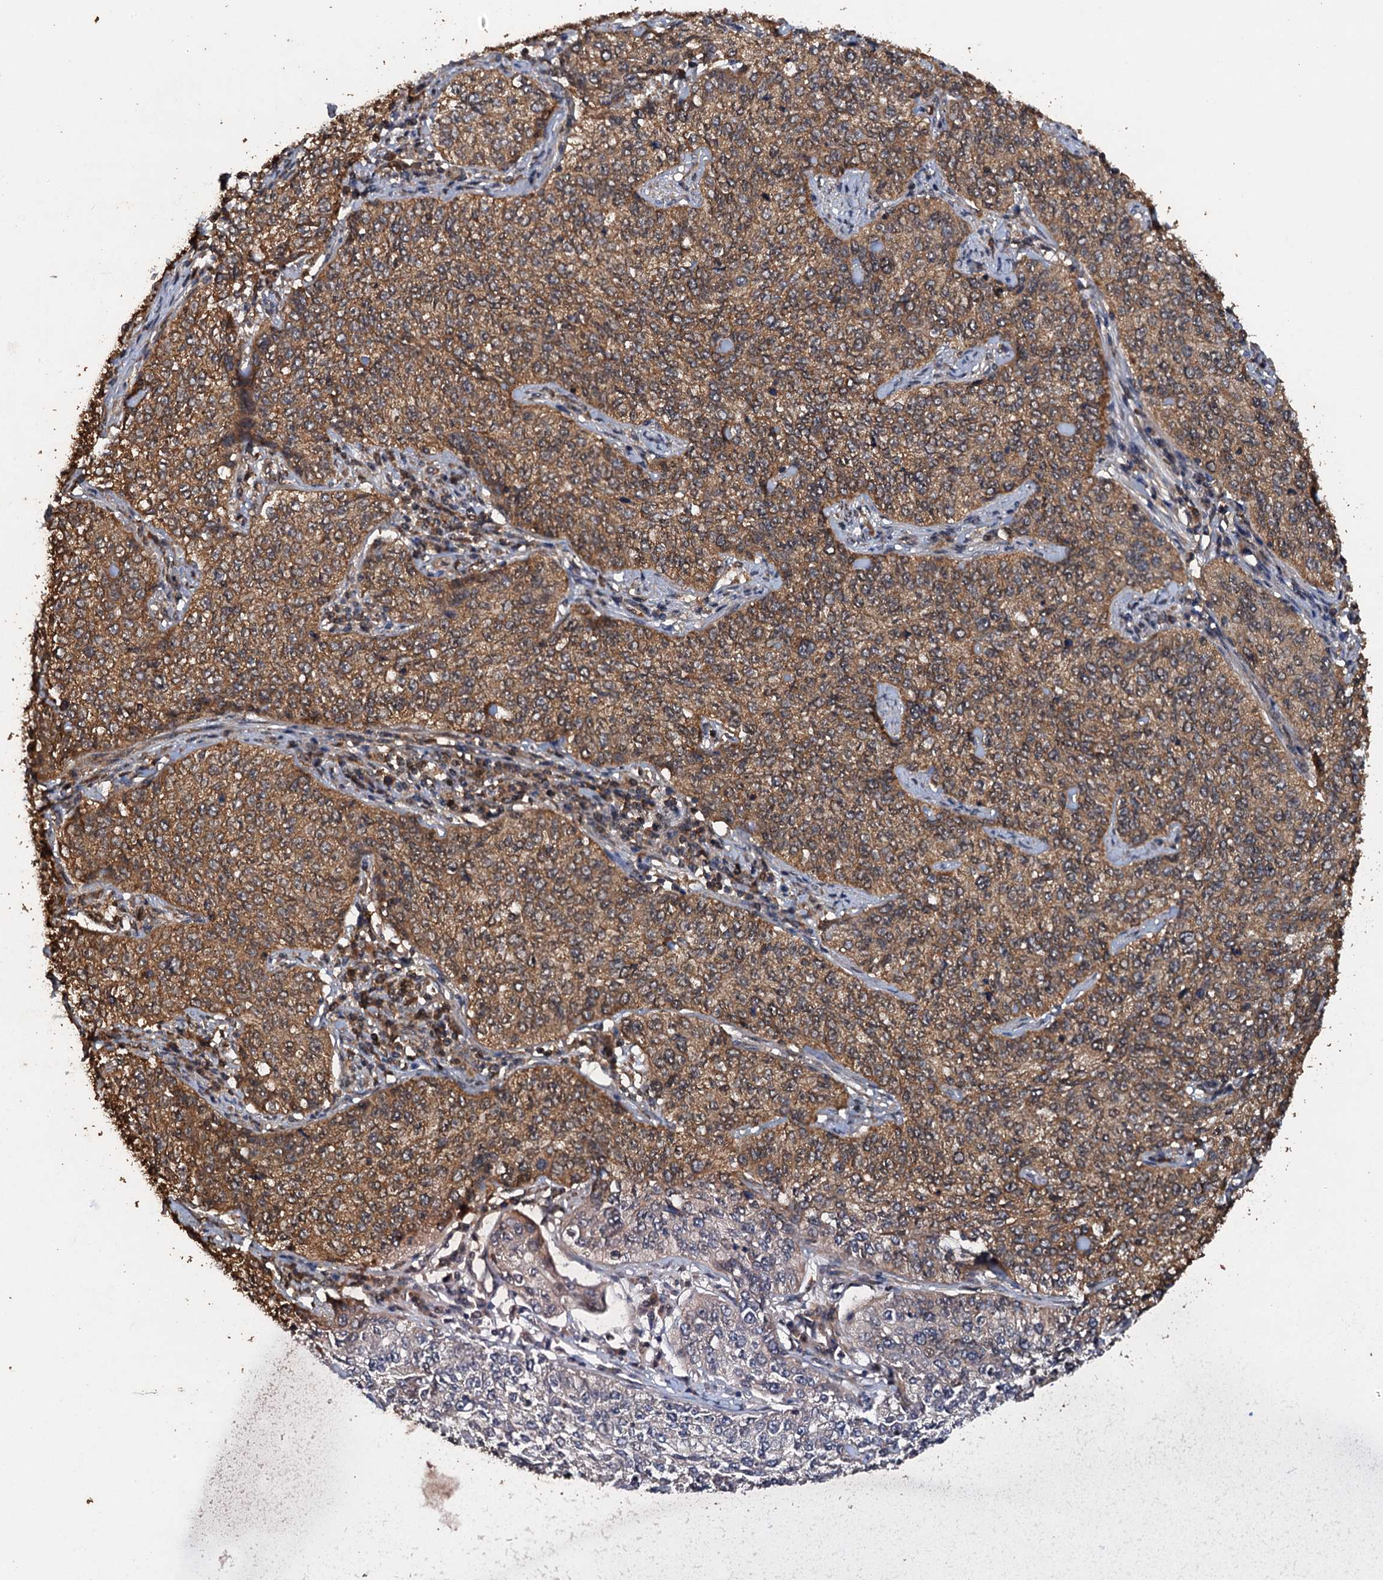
{"staining": {"intensity": "moderate", "quantity": ">75%", "location": "cytoplasmic/membranous"}, "tissue": "cervical cancer", "cell_type": "Tumor cells", "image_type": "cancer", "snomed": [{"axis": "morphology", "description": "Squamous cell carcinoma, NOS"}, {"axis": "topography", "description": "Cervix"}], "caption": "Immunohistochemistry image of neoplastic tissue: cervical cancer (squamous cell carcinoma) stained using immunohistochemistry (IHC) reveals medium levels of moderate protein expression localized specifically in the cytoplasmic/membranous of tumor cells, appearing as a cytoplasmic/membranous brown color.", "gene": "PSMD9", "patient": {"sex": "female", "age": 35}}